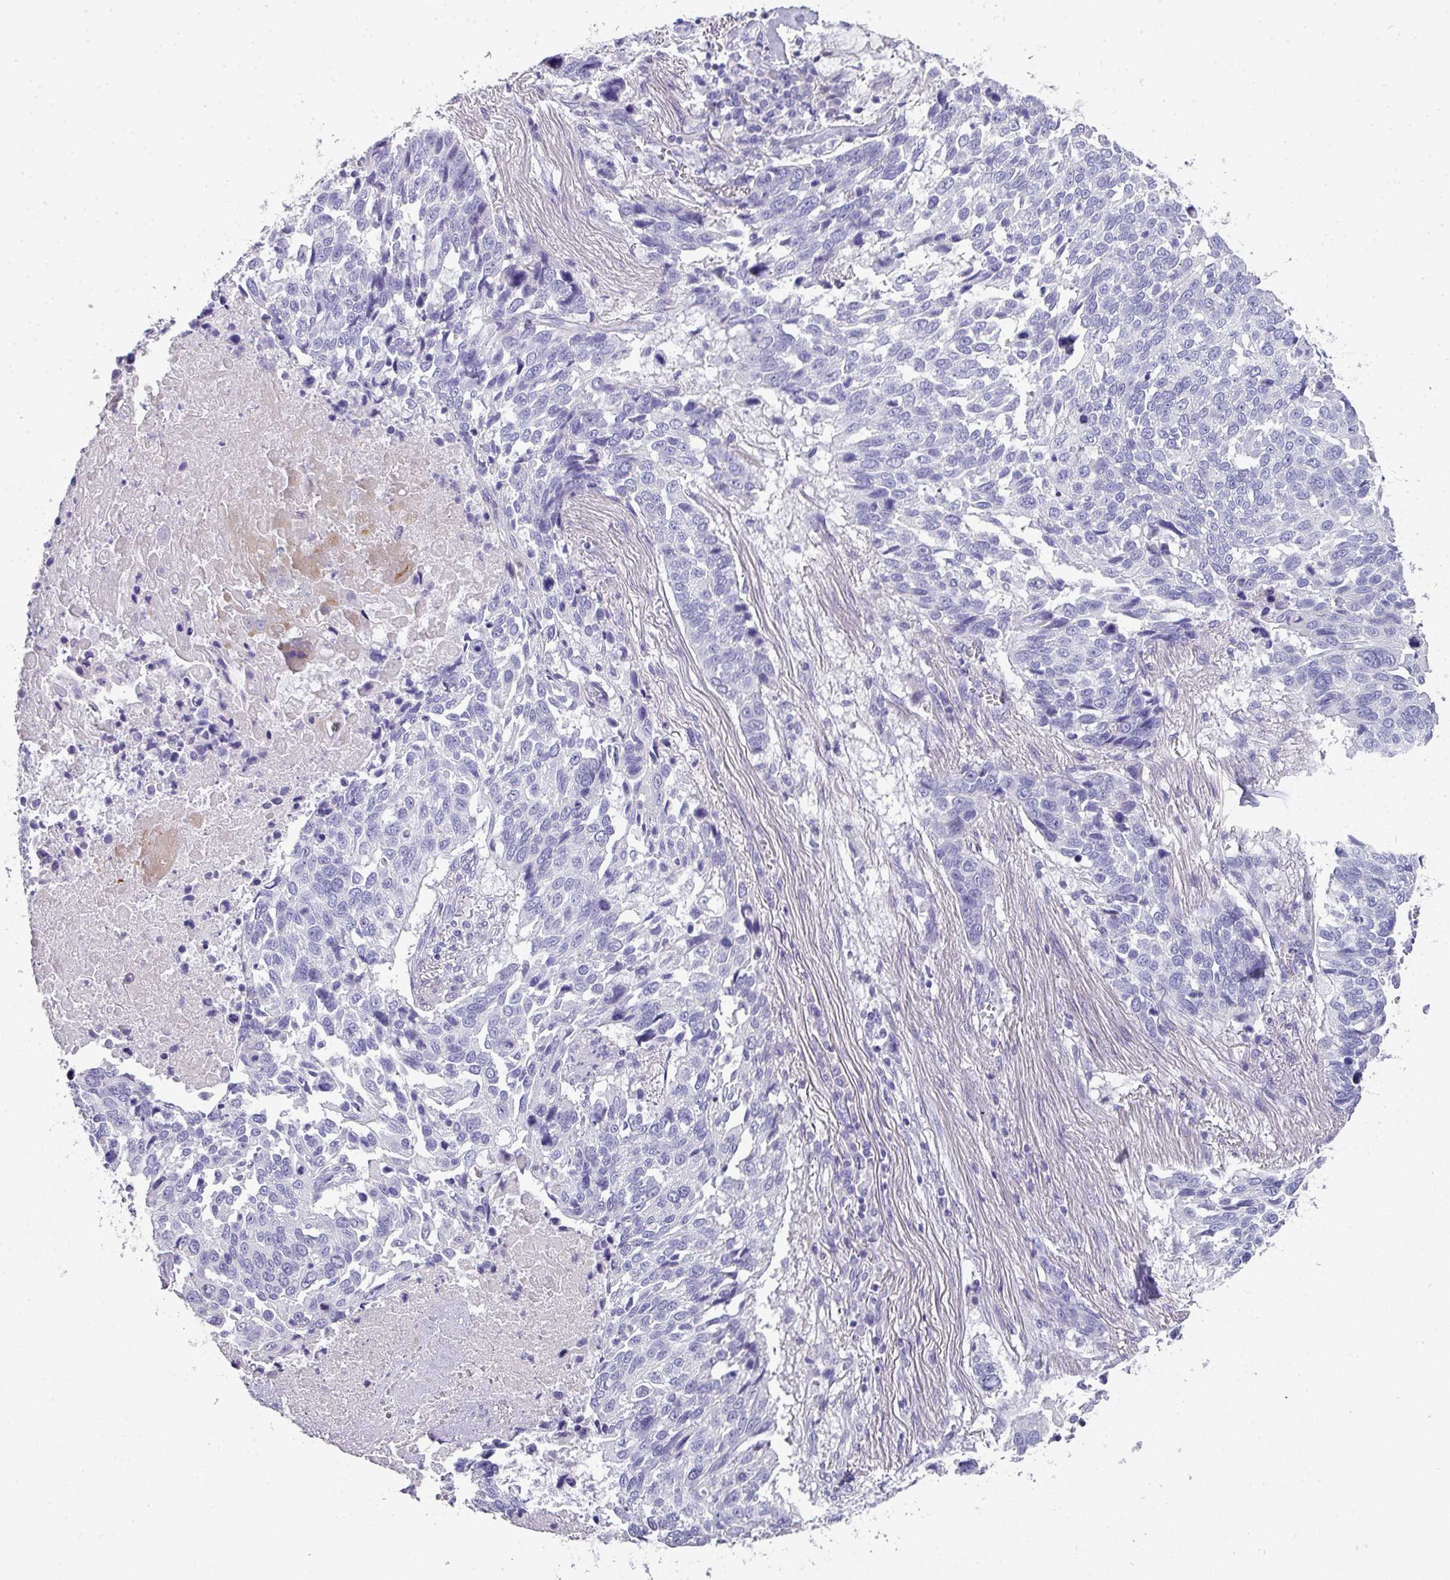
{"staining": {"intensity": "negative", "quantity": "none", "location": "none"}, "tissue": "lung cancer", "cell_type": "Tumor cells", "image_type": "cancer", "snomed": [{"axis": "morphology", "description": "Squamous cell carcinoma, NOS"}, {"axis": "topography", "description": "Lung"}], "caption": "An immunohistochemistry (IHC) image of squamous cell carcinoma (lung) is shown. There is no staining in tumor cells of squamous cell carcinoma (lung).", "gene": "GLI4", "patient": {"sex": "male", "age": 62}}